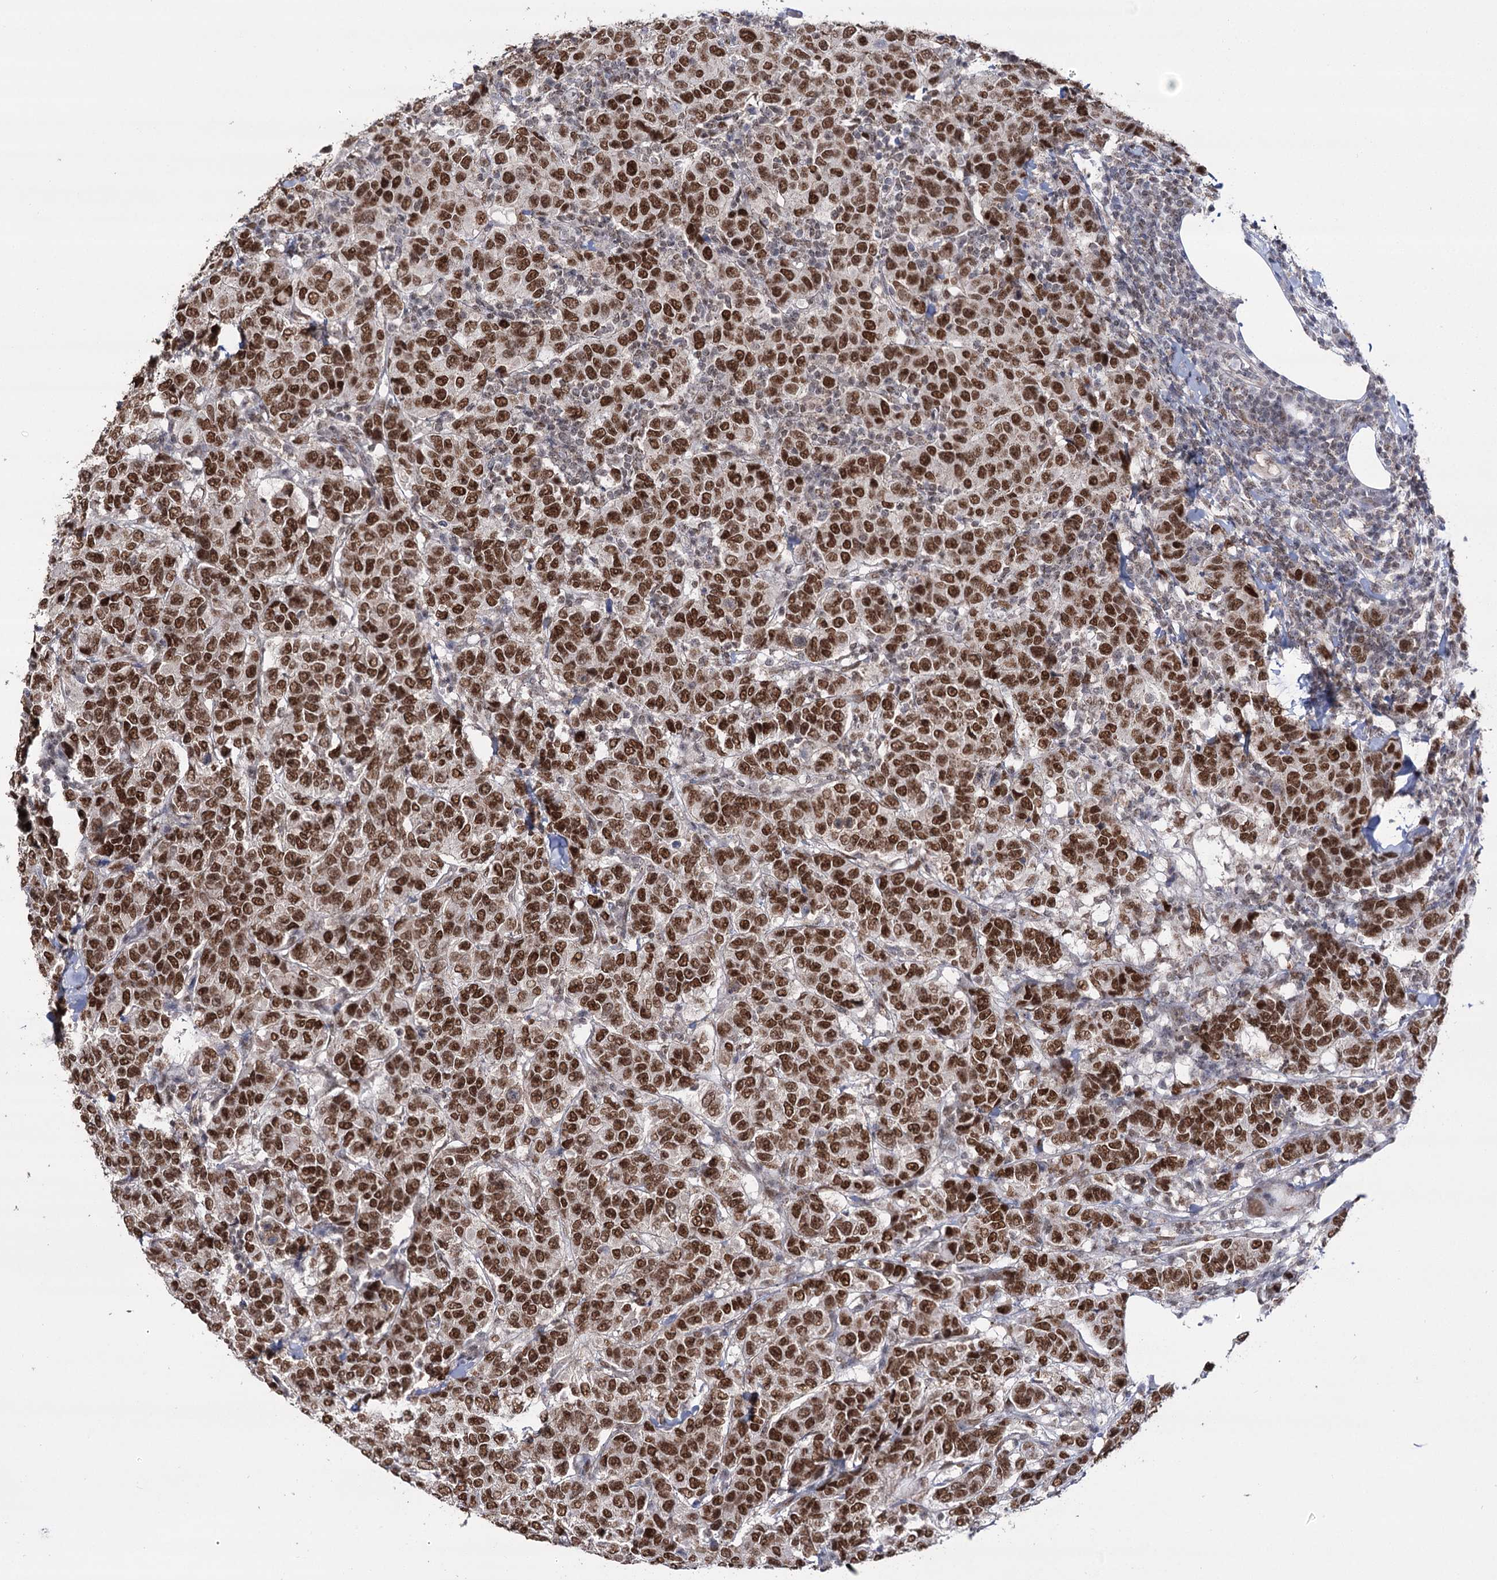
{"staining": {"intensity": "strong", "quantity": ">75%", "location": "nuclear"}, "tissue": "breast cancer", "cell_type": "Tumor cells", "image_type": "cancer", "snomed": [{"axis": "morphology", "description": "Duct carcinoma"}, {"axis": "topography", "description": "Breast"}], "caption": "Protein staining of breast cancer (invasive ductal carcinoma) tissue reveals strong nuclear expression in about >75% of tumor cells.", "gene": "VGLL4", "patient": {"sex": "female", "age": 55}}